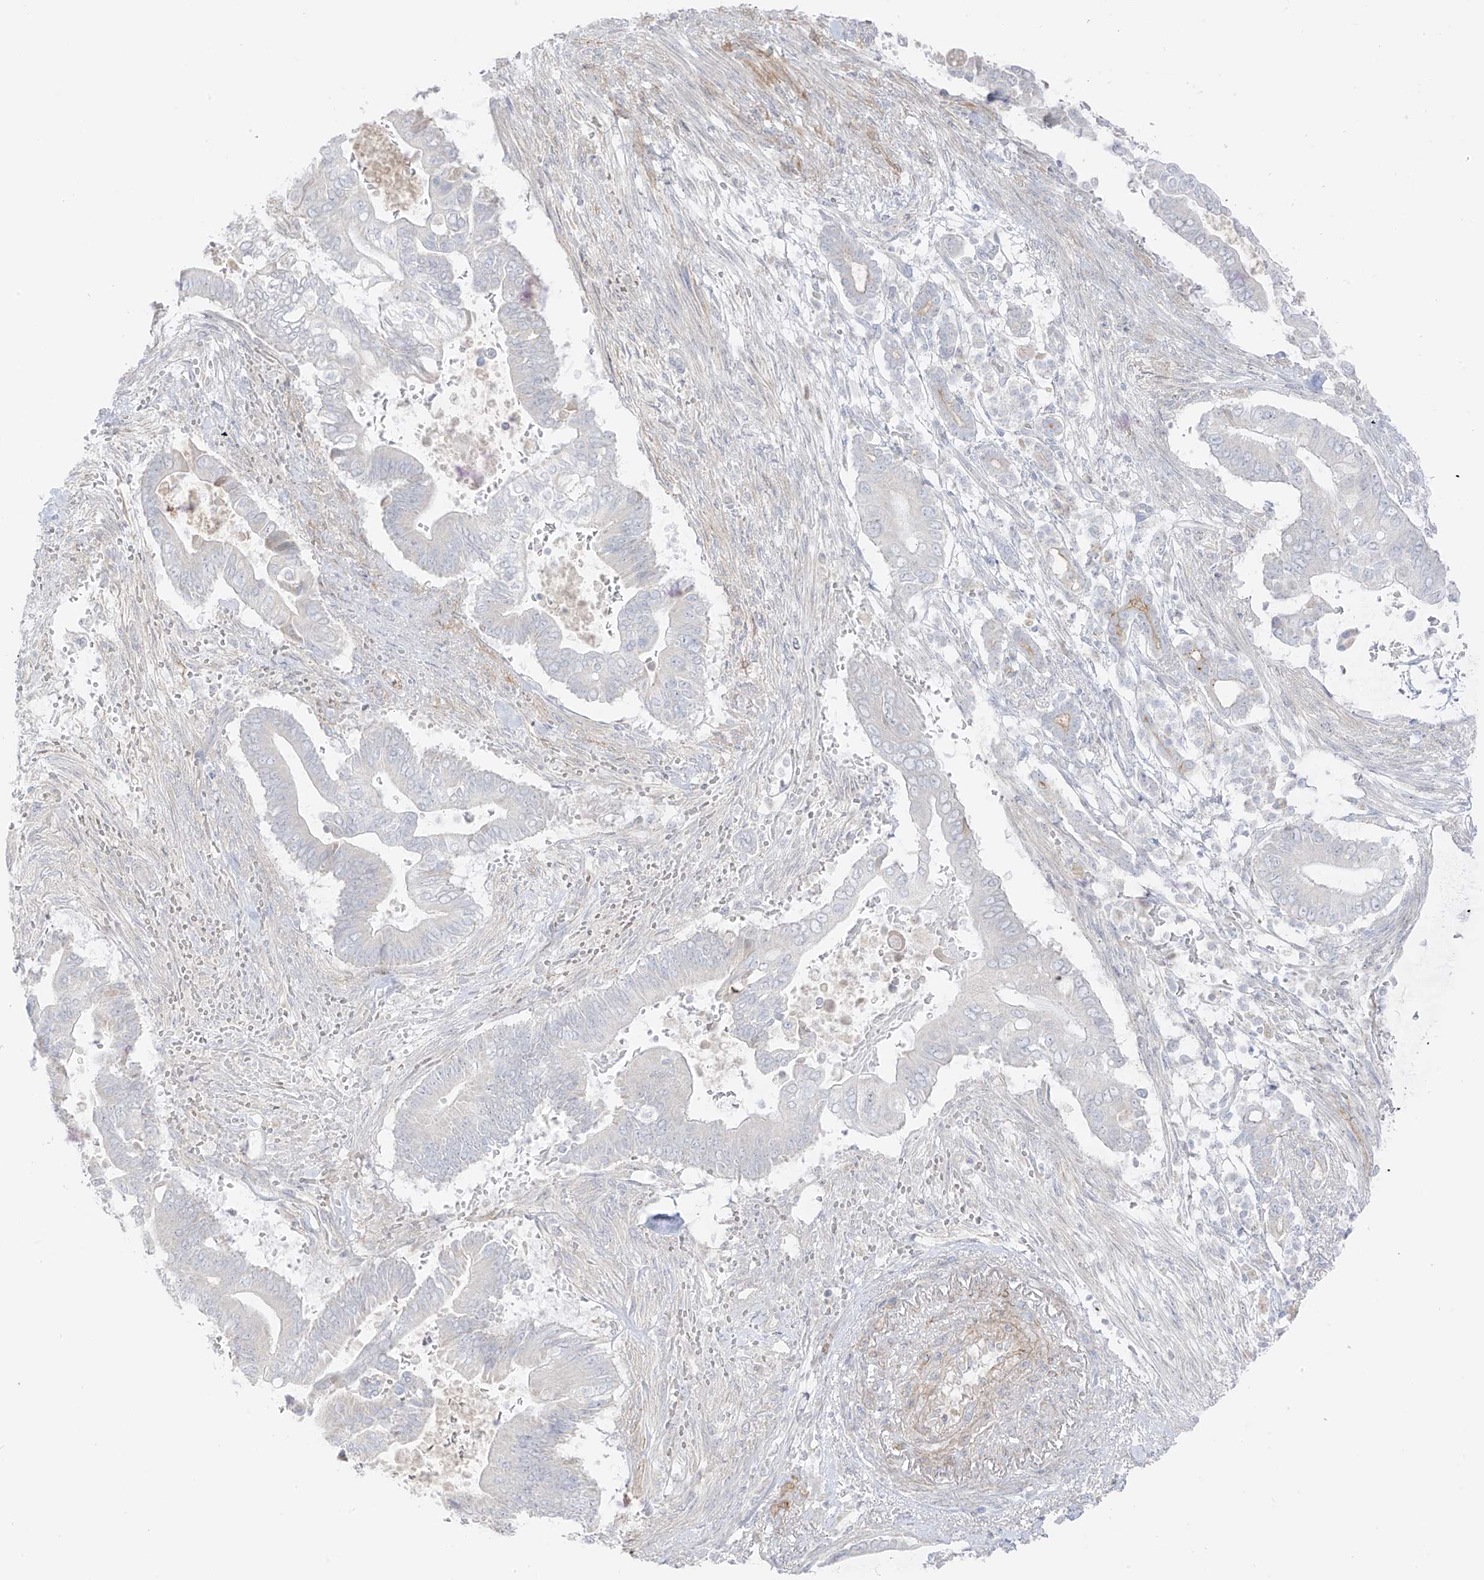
{"staining": {"intensity": "negative", "quantity": "none", "location": "none"}, "tissue": "pancreatic cancer", "cell_type": "Tumor cells", "image_type": "cancer", "snomed": [{"axis": "morphology", "description": "Adenocarcinoma, NOS"}, {"axis": "topography", "description": "Pancreas"}], "caption": "Tumor cells are negative for brown protein staining in adenocarcinoma (pancreatic).", "gene": "C11orf87", "patient": {"sex": "male", "age": 68}}